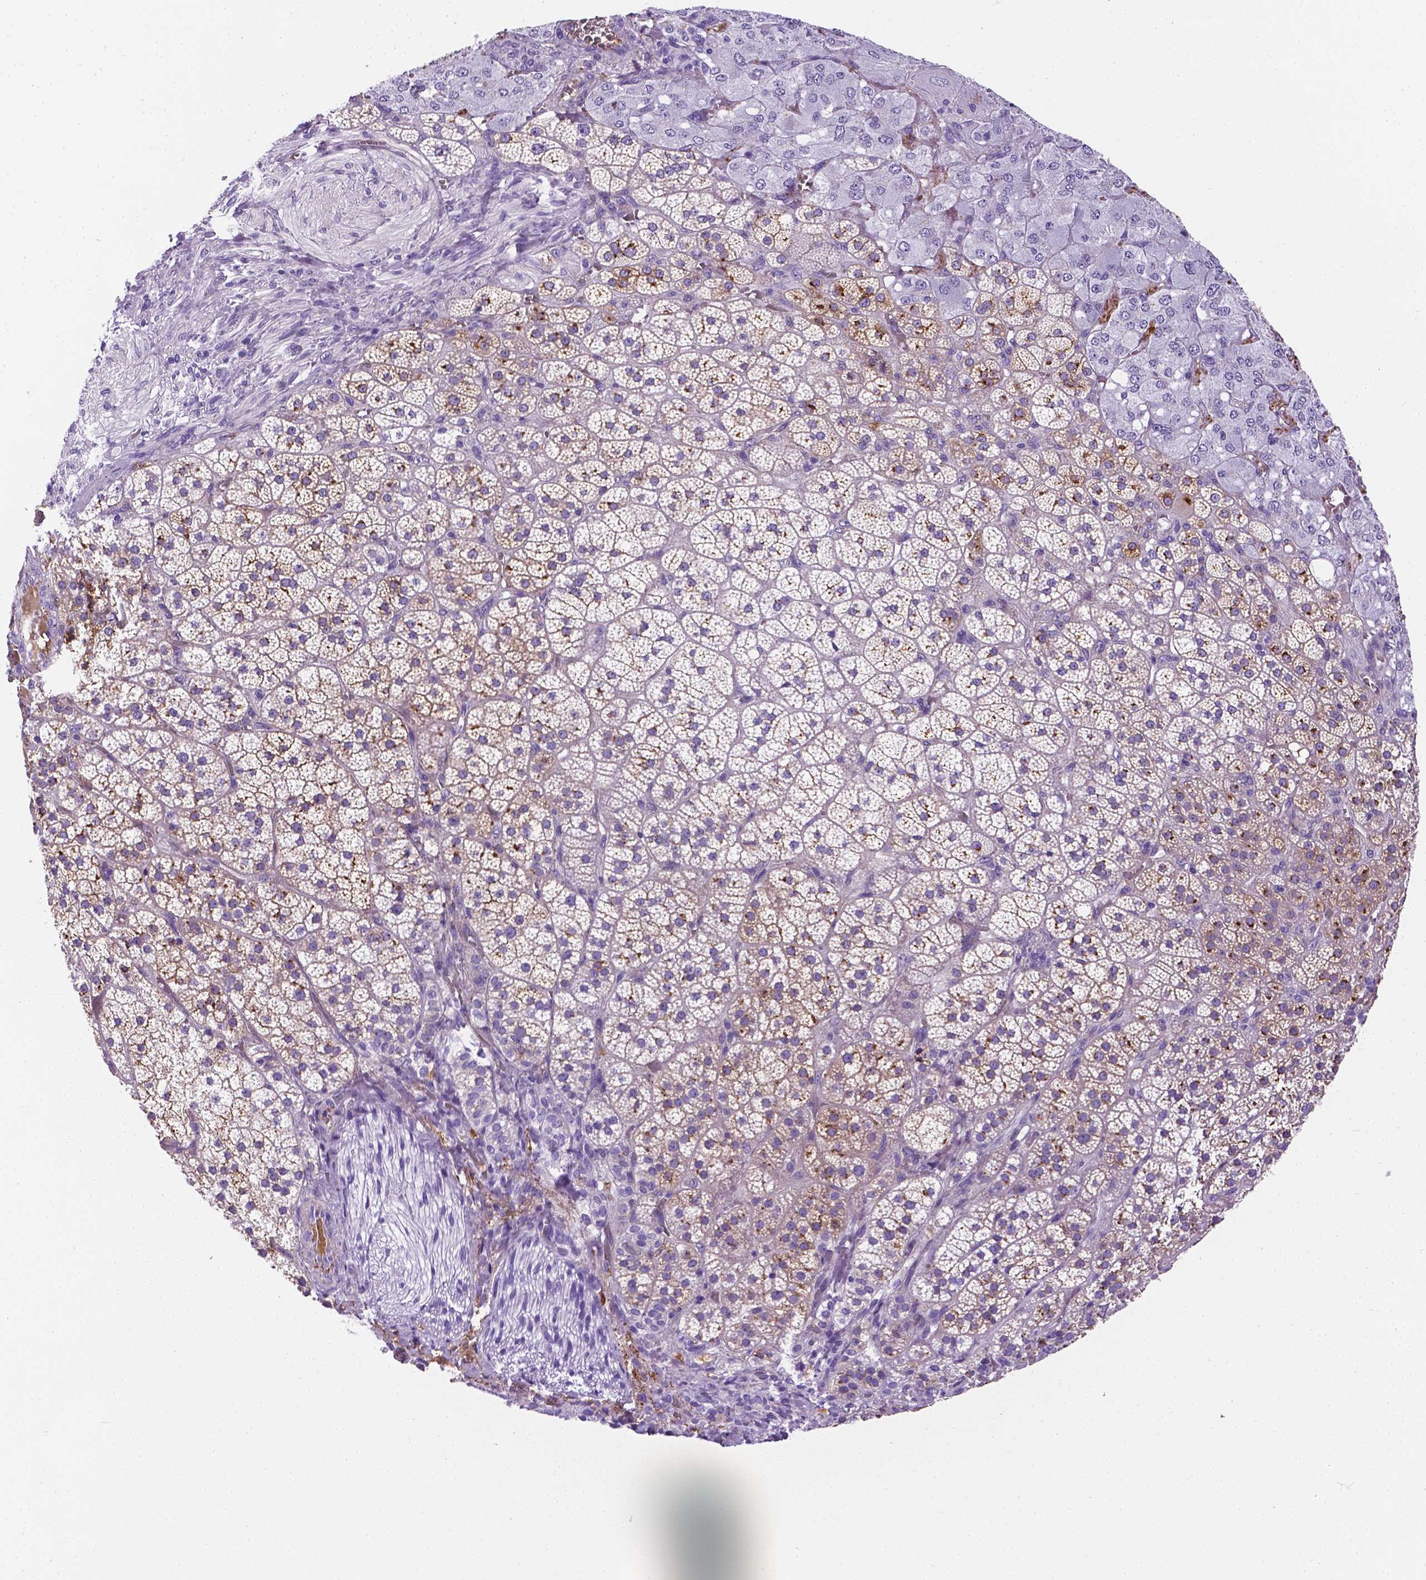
{"staining": {"intensity": "moderate", "quantity": "25%-75%", "location": "cytoplasmic/membranous"}, "tissue": "adrenal gland", "cell_type": "Glandular cells", "image_type": "normal", "snomed": [{"axis": "morphology", "description": "Normal tissue, NOS"}, {"axis": "topography", "description": "Adrenal gland"}], "caption": "A medium amount of moderate cytoplasmic/membranous expression is identified in approximately 25%-75% of glandular cells in unremarkable adrenal gland. Immunohistochemistry stains the protein in brown and the nuclei are stained blue.", "gene": "APOE", "patient": {"sex": "female", "age": 60}}